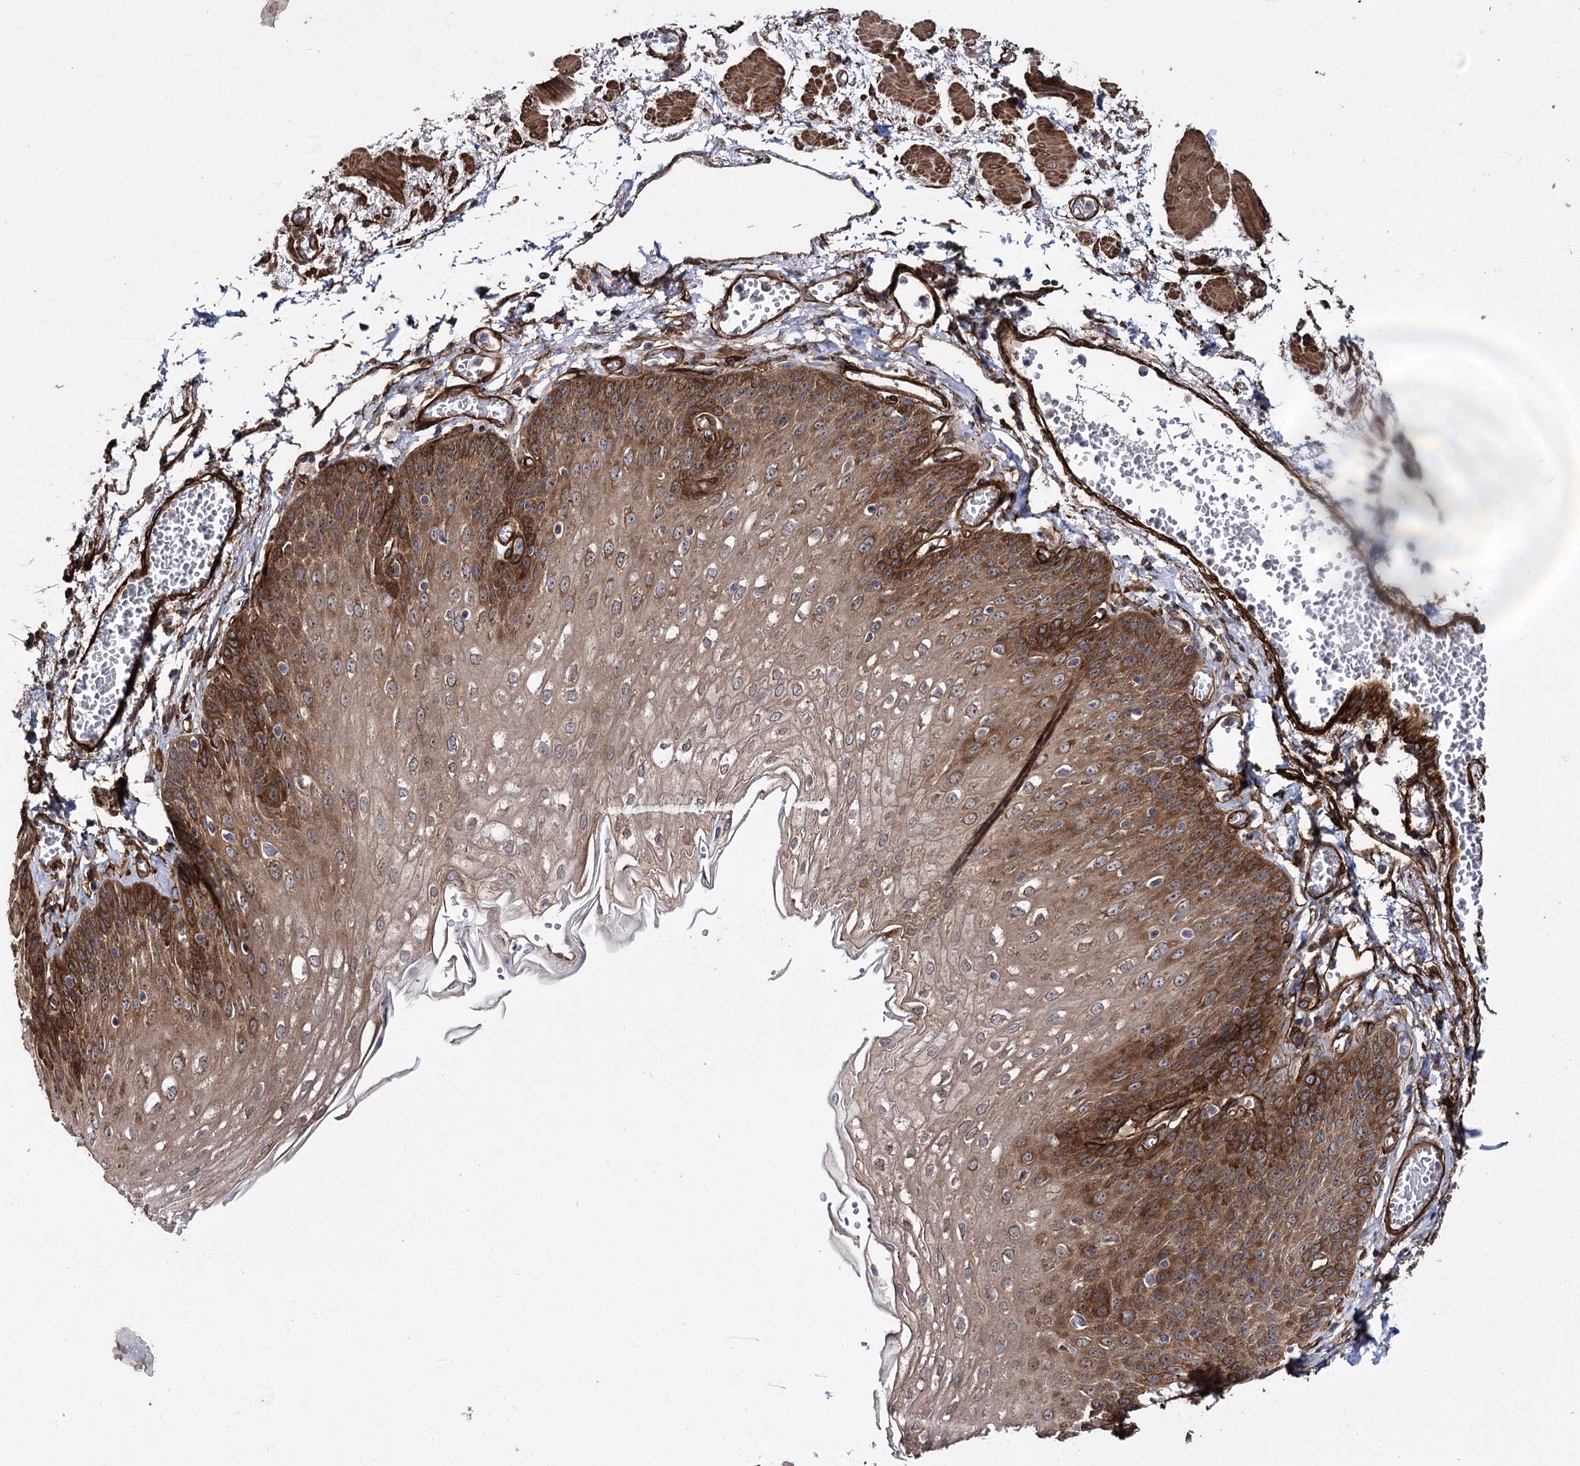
{"staining": {"intensity": "moderate", "quantity": ">75%", "location": "cytoplasmic/membranous"}, "tissue": "esophagus", "cell_type": "Squamous epithelial cells", "image_type": "normal", "snomed": [{"axis": "morphology", "description": "Normal tissue, NOS"}, {"axis": "topography", "description": "Esophagus"}], "caption": "The image reveals immunohistochemical staining of benign esophagus. There is moderate cytoplasmic/membranous positivity is appreciated in approximately >75% of squamous epithelial cells. (DAB IHC, brown staining for protein, blue staining for nuclei).", "gene": "MYO1C", "patient": {"sex": "male", "age": 81}}